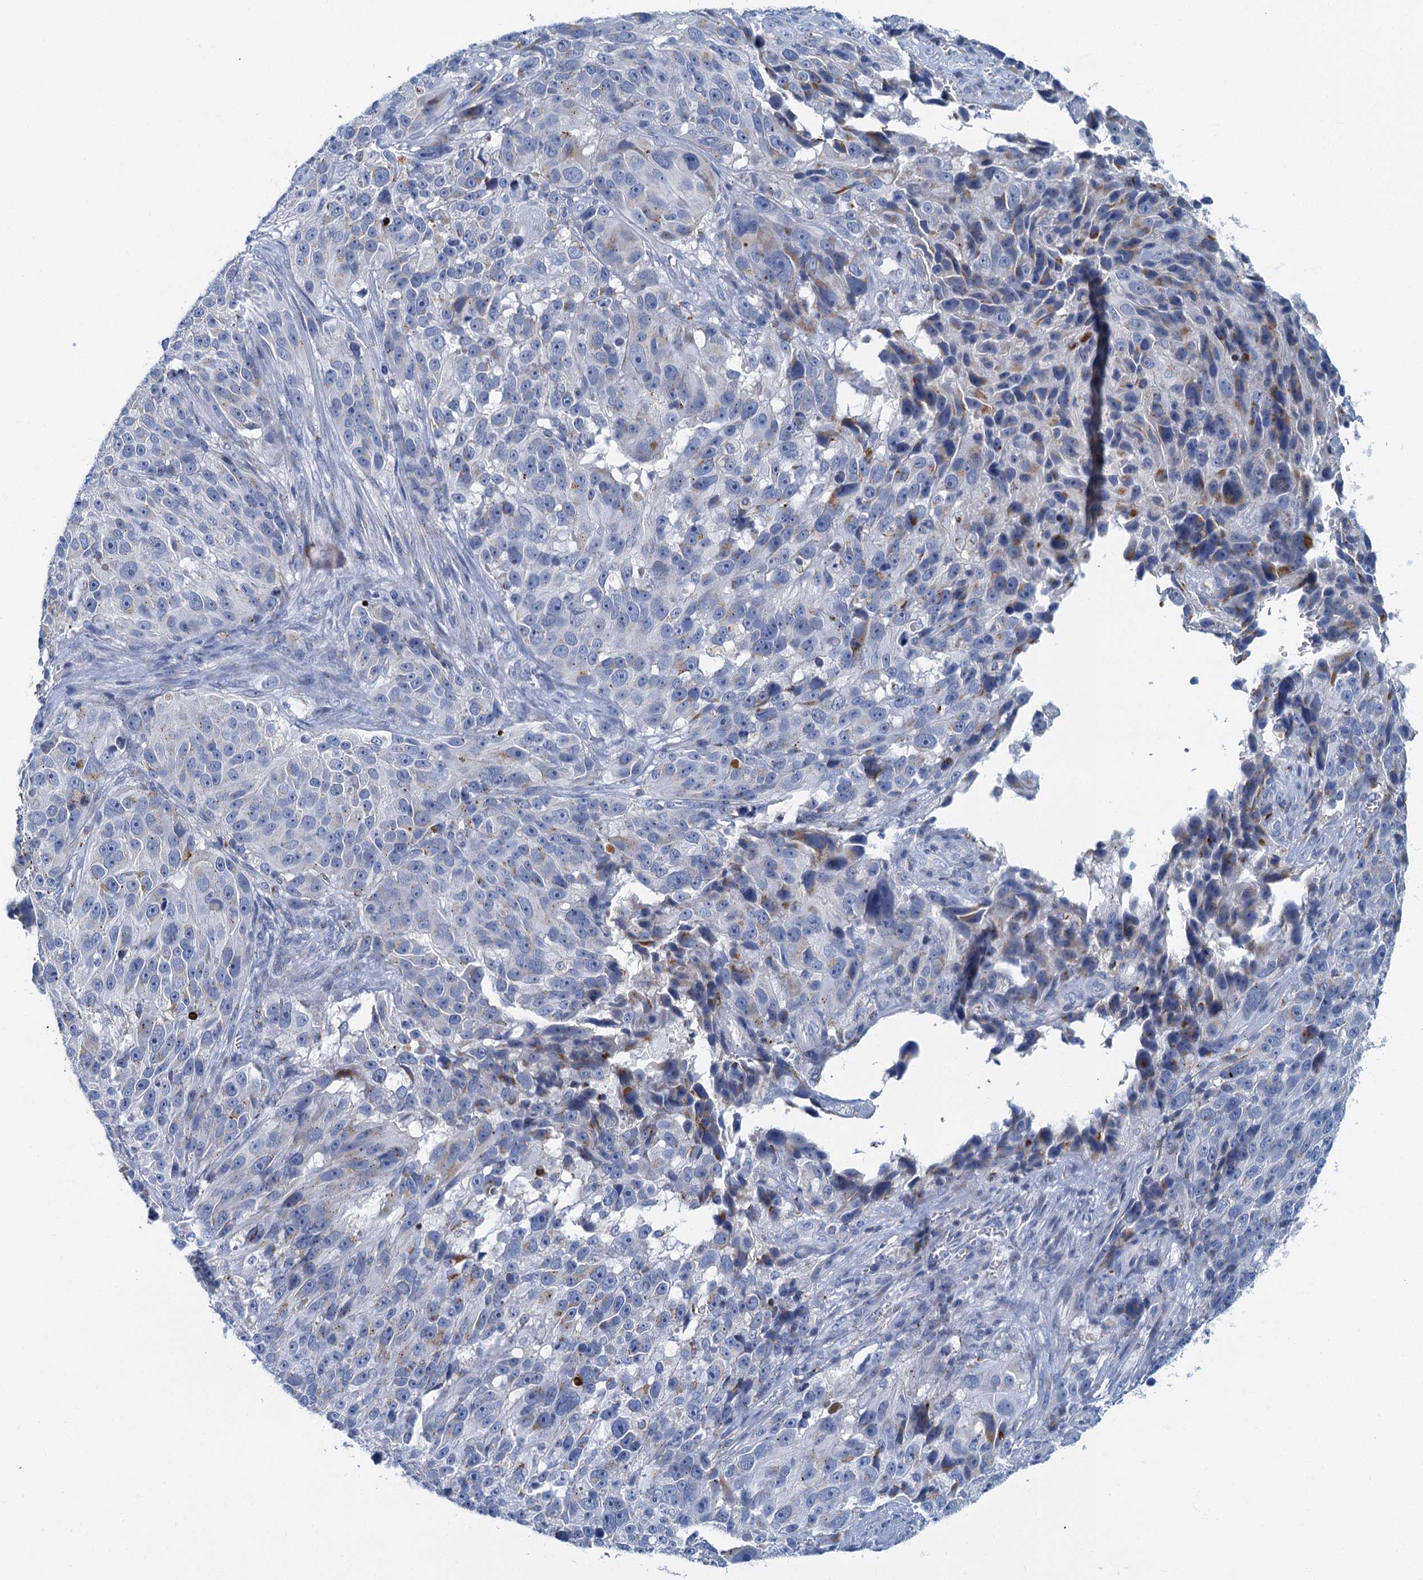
{"staining": {"intensity": "weak", "quantity": "<25%", "location": "cytoplasmic/membranous"}, "tissue": "melanoma", "cell_type": "Tumor cells", "image_type": "cancer", "snomed": [{"axis": "morphology", "description": "Malignant melanoma, NOS"}, {"axis": "topography", "description": "Skin"}], "caption": "Photomicrograph shows no protein positivity in tumor cells of malignant melanoma tissue. (Brightfield microscopy of DAB IHC at high magnification).", "gene": "LYPD3", "patient": {"sex": "male", "age": 84}}